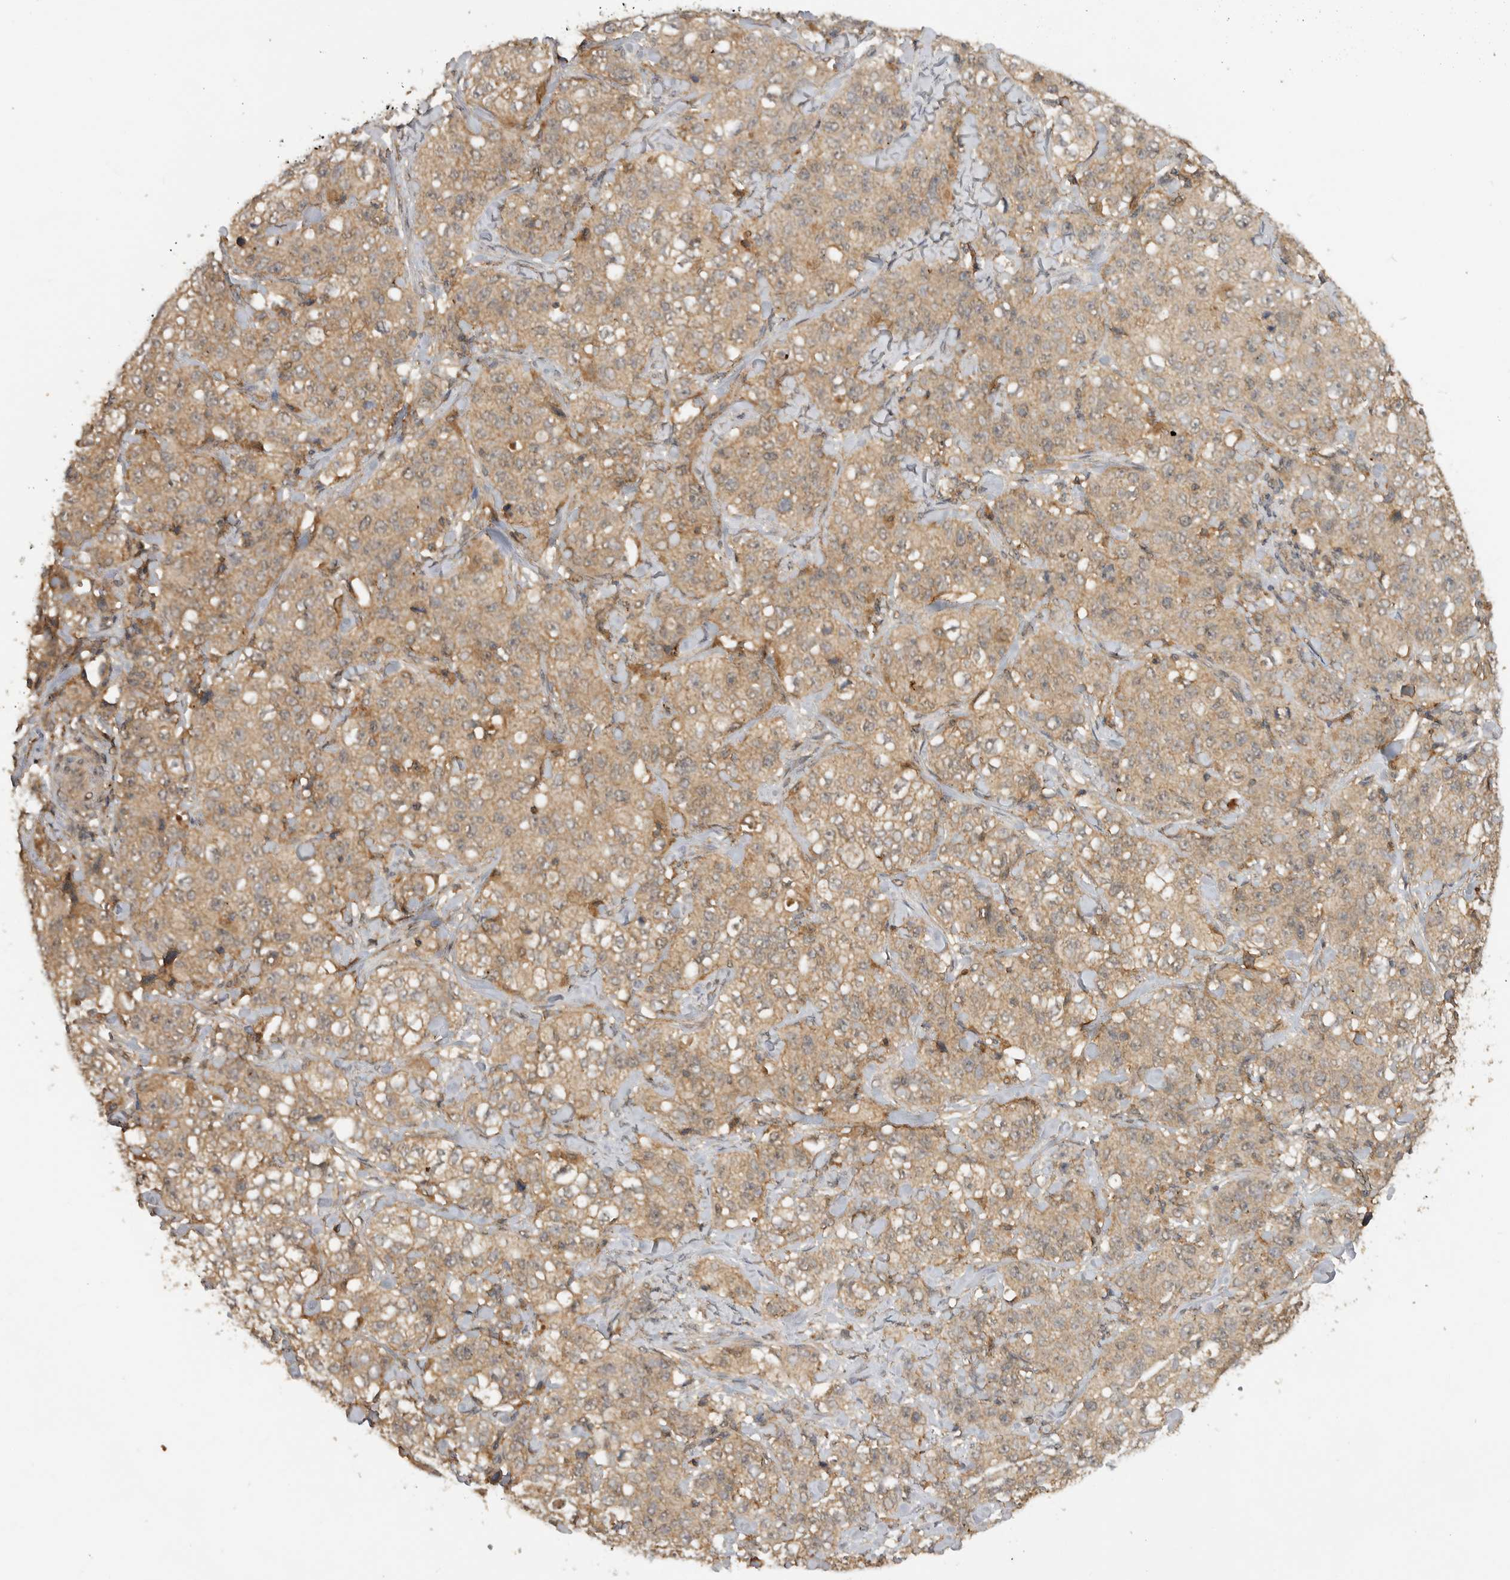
{"staining": {"intensity": "weak", "quantity": ">75%", "location": "cytoplasmic/membranous"}, "tissue": "stomach cancer", "cell_type": "Tumor cells", "image_type": "cancer", "snomed": [{"axis": "morphology", "description": "Adenocarcinoma, NOS"}, {"axis": "topography", "description": "Stomach"}], "caption": "Human stomach adenocarcinoma stained for a protein (brown) displays weak cytoplasmic/membranous positive positivity in about >75% of tumor cells.", "gene": "ICOSLG", "patient": {"sex": "male", "age": 48}}